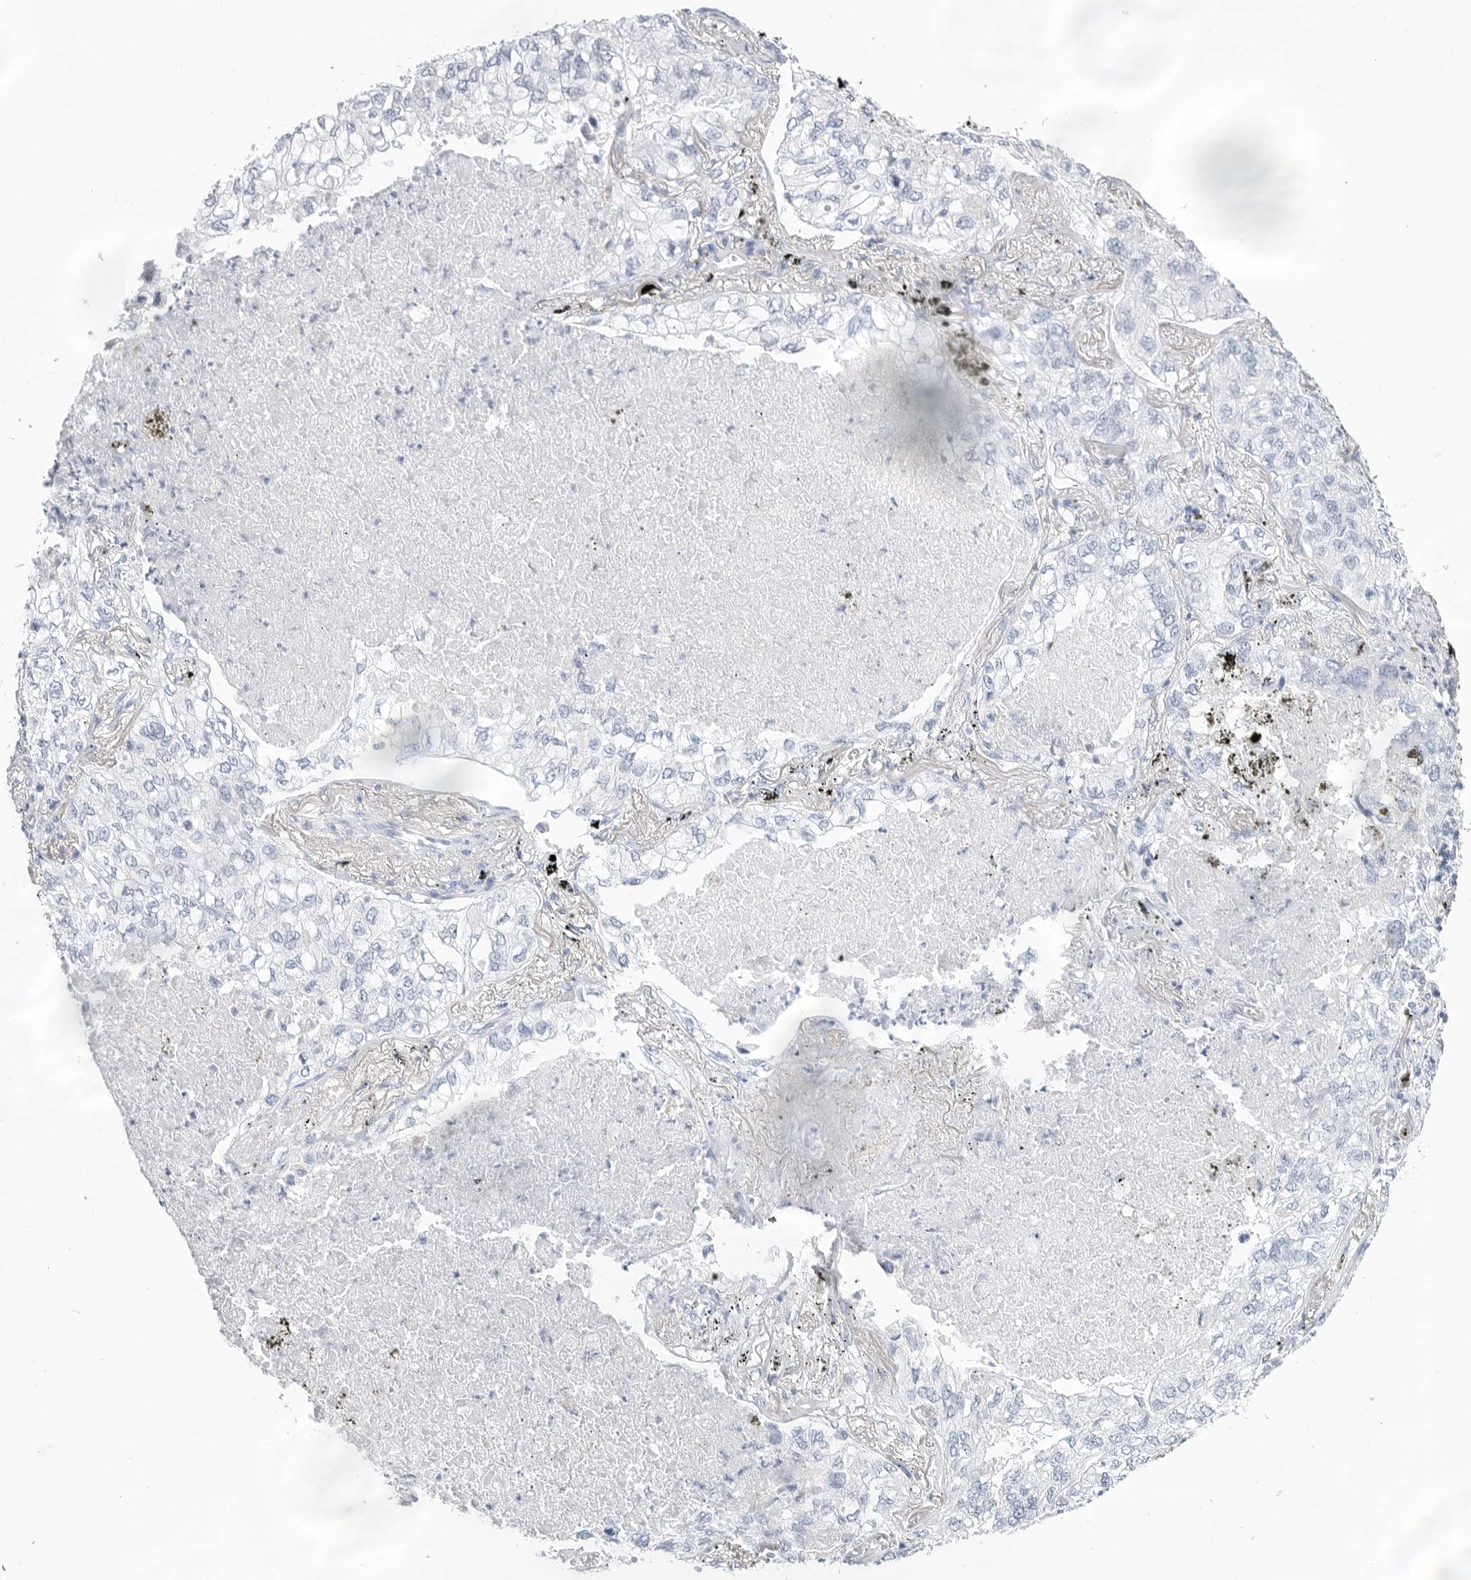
{"staining": {"intensity": "negative", "quantity": "none", "location": "none"}, "tissue": "lung cancer", "cell_type": "Tumor cells", "image_type": "cancer", "snomed": [{"axis": "morphology", "description": "Adenocarcinoma, NOS"}, {"axis": "topography", "description": "Lung"}], "caption": "Protein analysis of lung cancer (adenocarcinoma) exhibits no significant expression in tumor cells.", "gene": "SLC19A1", "patient": {"sex": "male", "age": 65}}